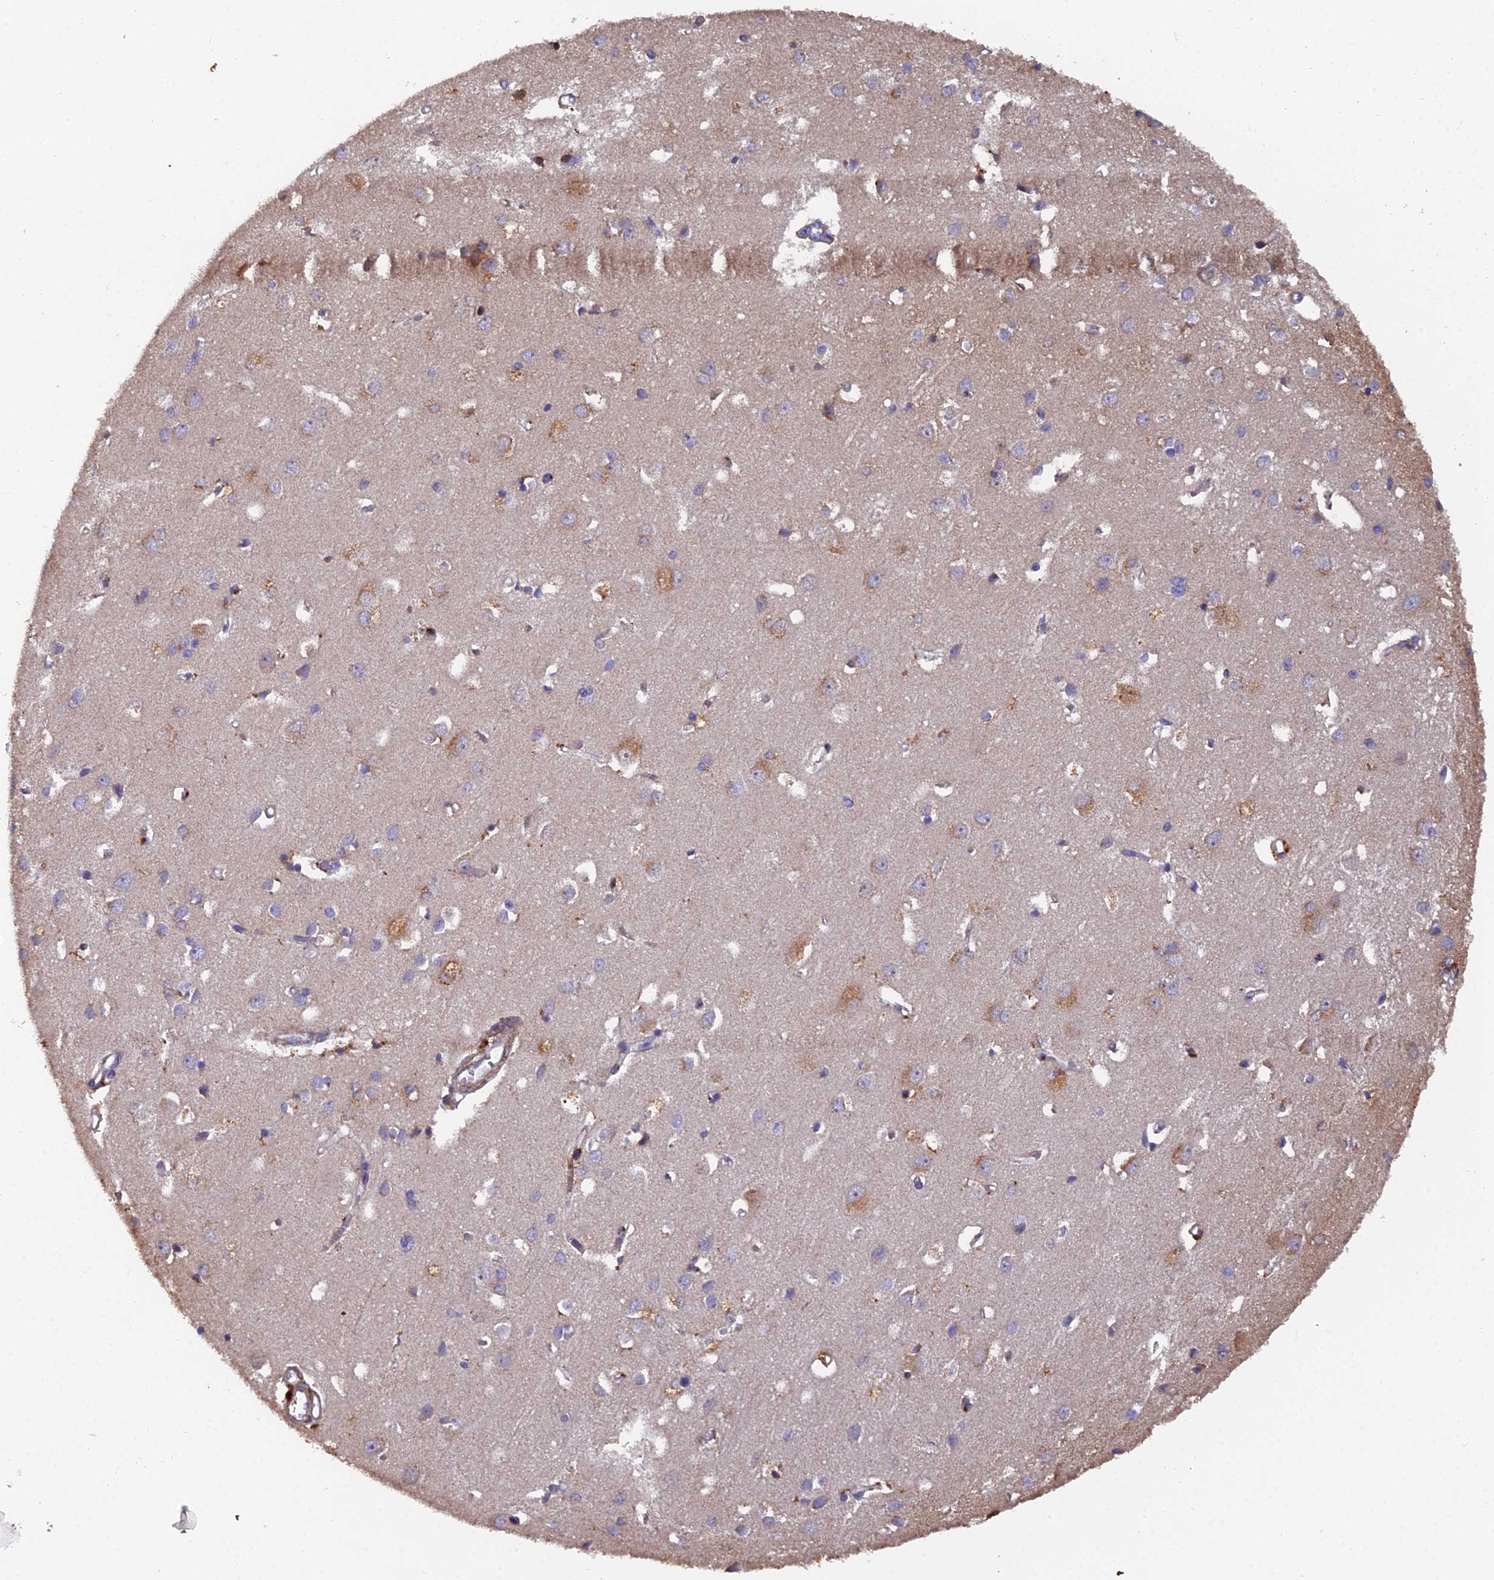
{"staining": {"intensity": "moderate", "quantity": "<25%", "location": "cytoplasmic/membranous"}, "tissue": "cerebral cortex", "cell_type": "Endothelial cells", "image_type": "normal", "snomed": [{"axis": "morphology", "description": "Normal tissue, NOS"}, {"axis": "topography", "description": "Cerebral cortex"}], "caption": "Immunohistochemistry micrograph of benign human cerebral cortex stained for a protein (brown), which exhibits low levels of moderate cytoplasmic/membranous expression in about <25% of endothelial cells.", "gene": "RAB28", "patient": {"sex": "female", "age": 64}}